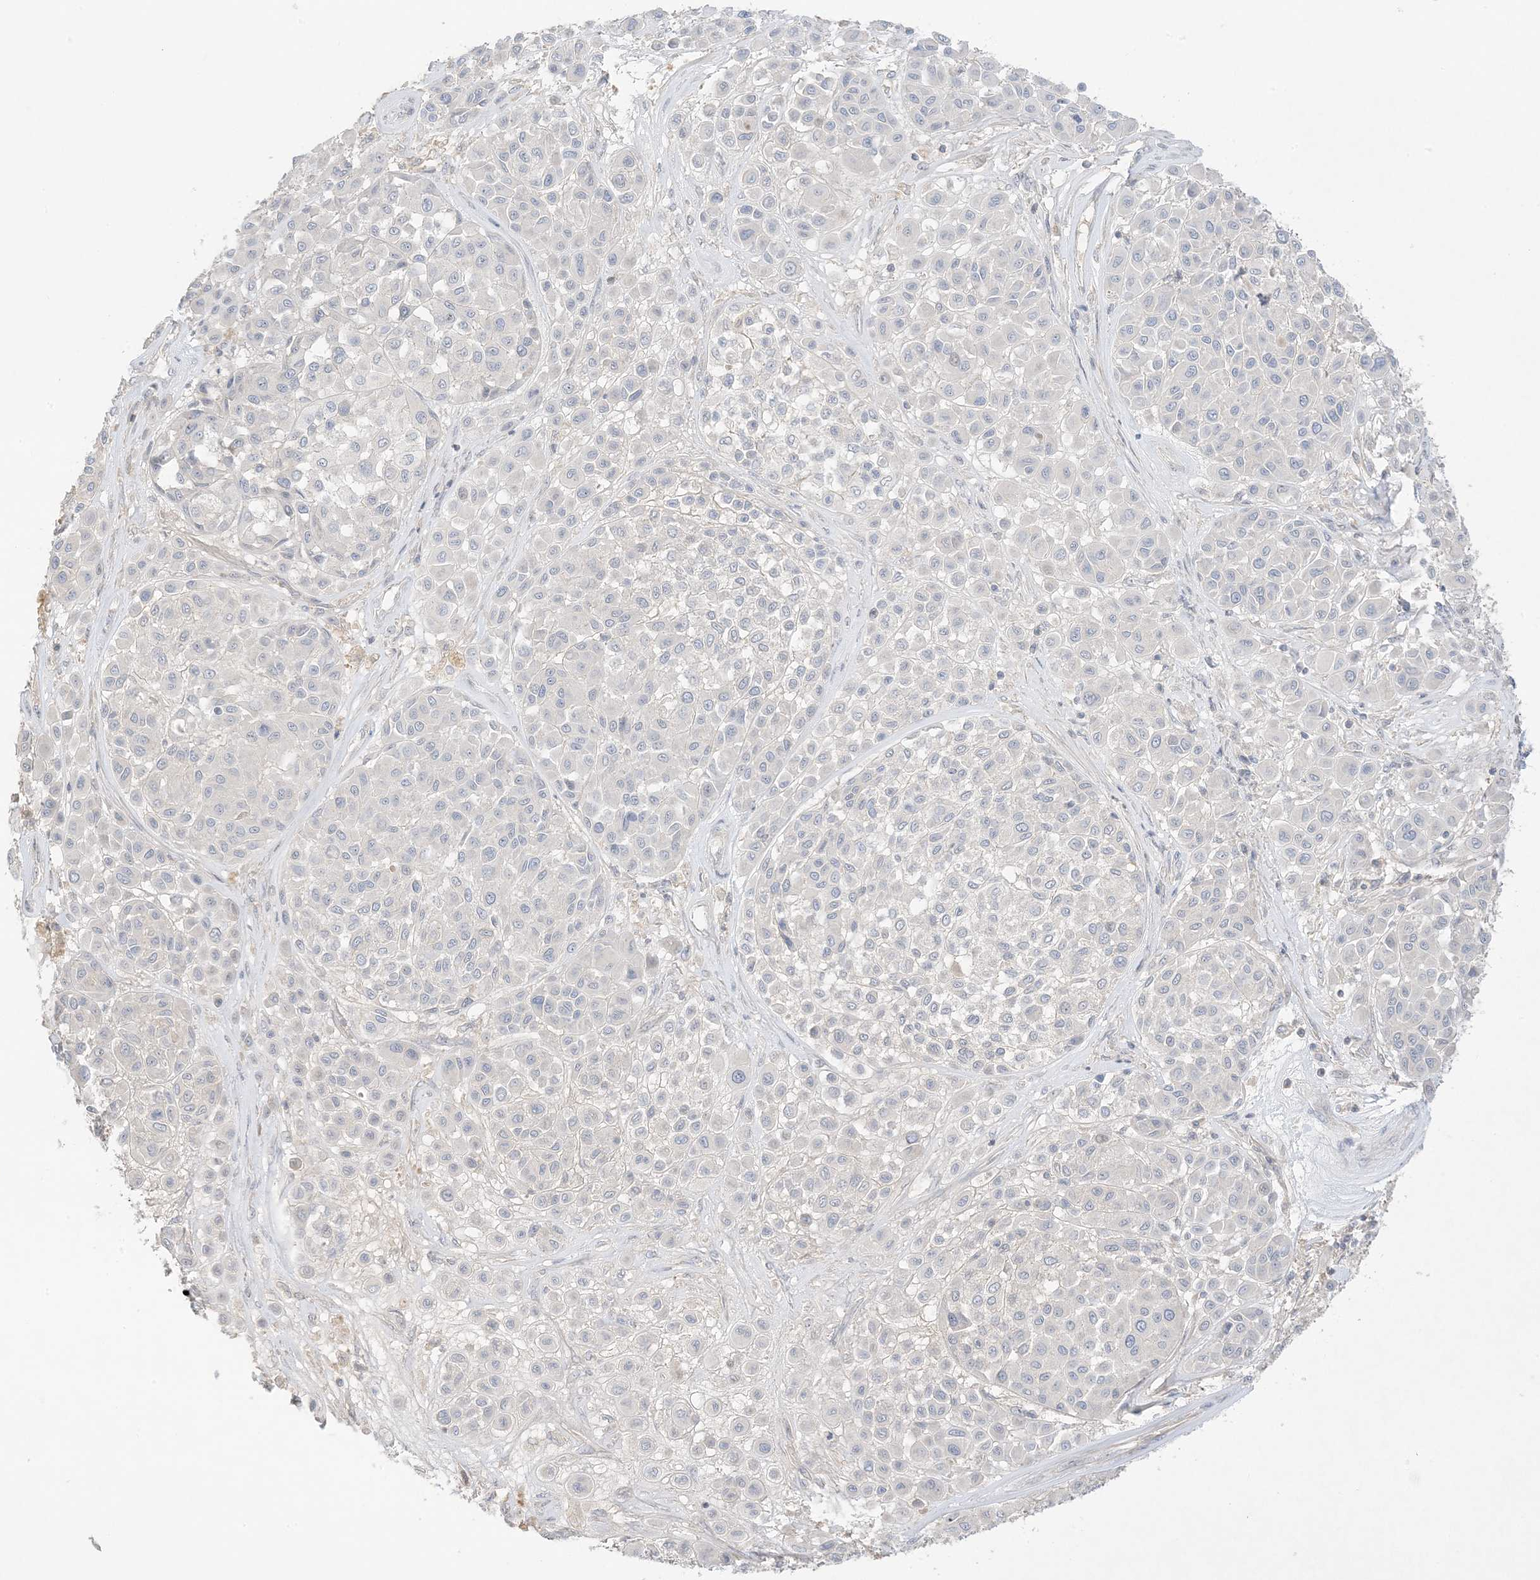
{"staining": {"intensity": "negative", "quantity": "none", "location": "none"}, "tissue": "melanoma", "cell_type": "Tumor cells", "image_type": "cancer", "snomed": [{"axis": "morphology", "description": "Malignant melanoma, Metastatic site"}, {"axis": "topography", "description": "Soft tissue"}], "caption": "Tumor cells show no significant protein positivity in malignant melanoma (metastatic site). The staining is performed using DAB (3,3'-diaminobenzidine) brown chromogen with nuclei counter-stained in using hematoxylin.", "gene": "ETAA1", "patient": {"sex": "male", "age": 41}}